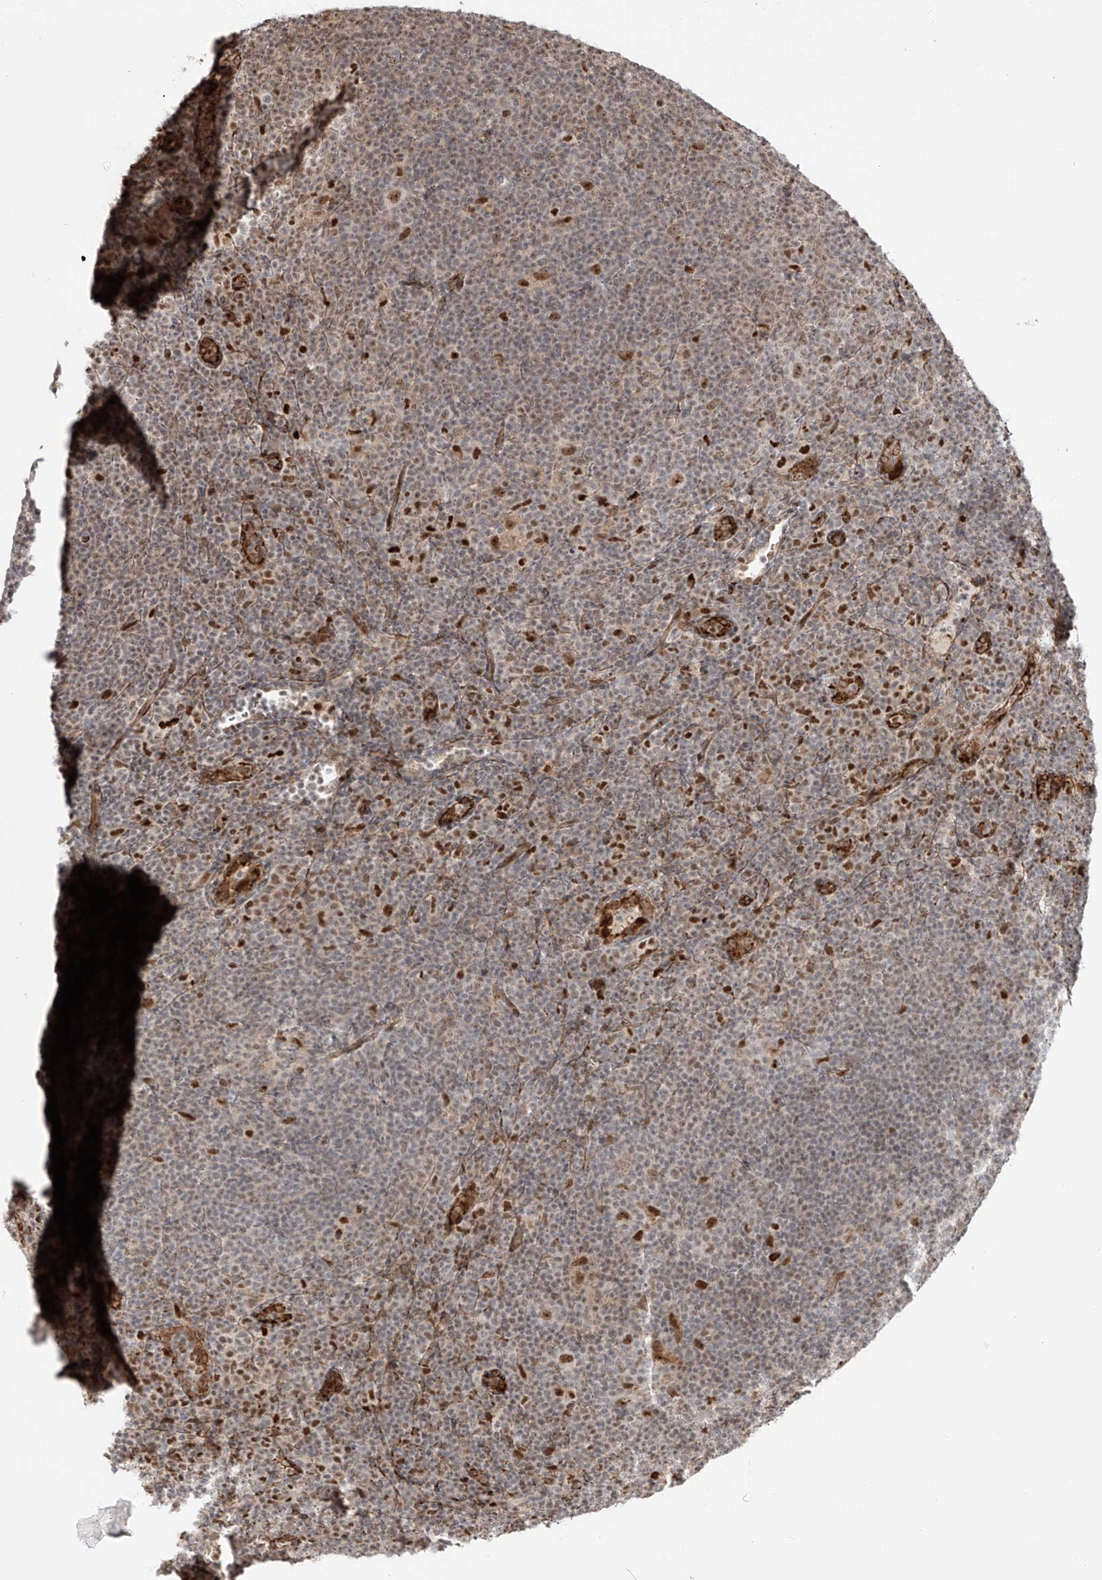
{"staining": {"intensity": "moderate", "quantity": ">75%", "location": "nuclear"}, "tissue": "lymphoma", "cell_type": "Tumor cells", "image_type": "cancer", "snomed": [{"axis": "morphology", "description": "Hodgkin's disease, NOS"}, {"axis": "topography", "description": "Lymph node"}], "caption": "This is a photomicrograph of immunohistochemistry staining of lymphoma, which shows moderate expression in the nuclear of tumor cells.", "gene": "ZNF710", "patient": {"sex": "female", "age": 57}}